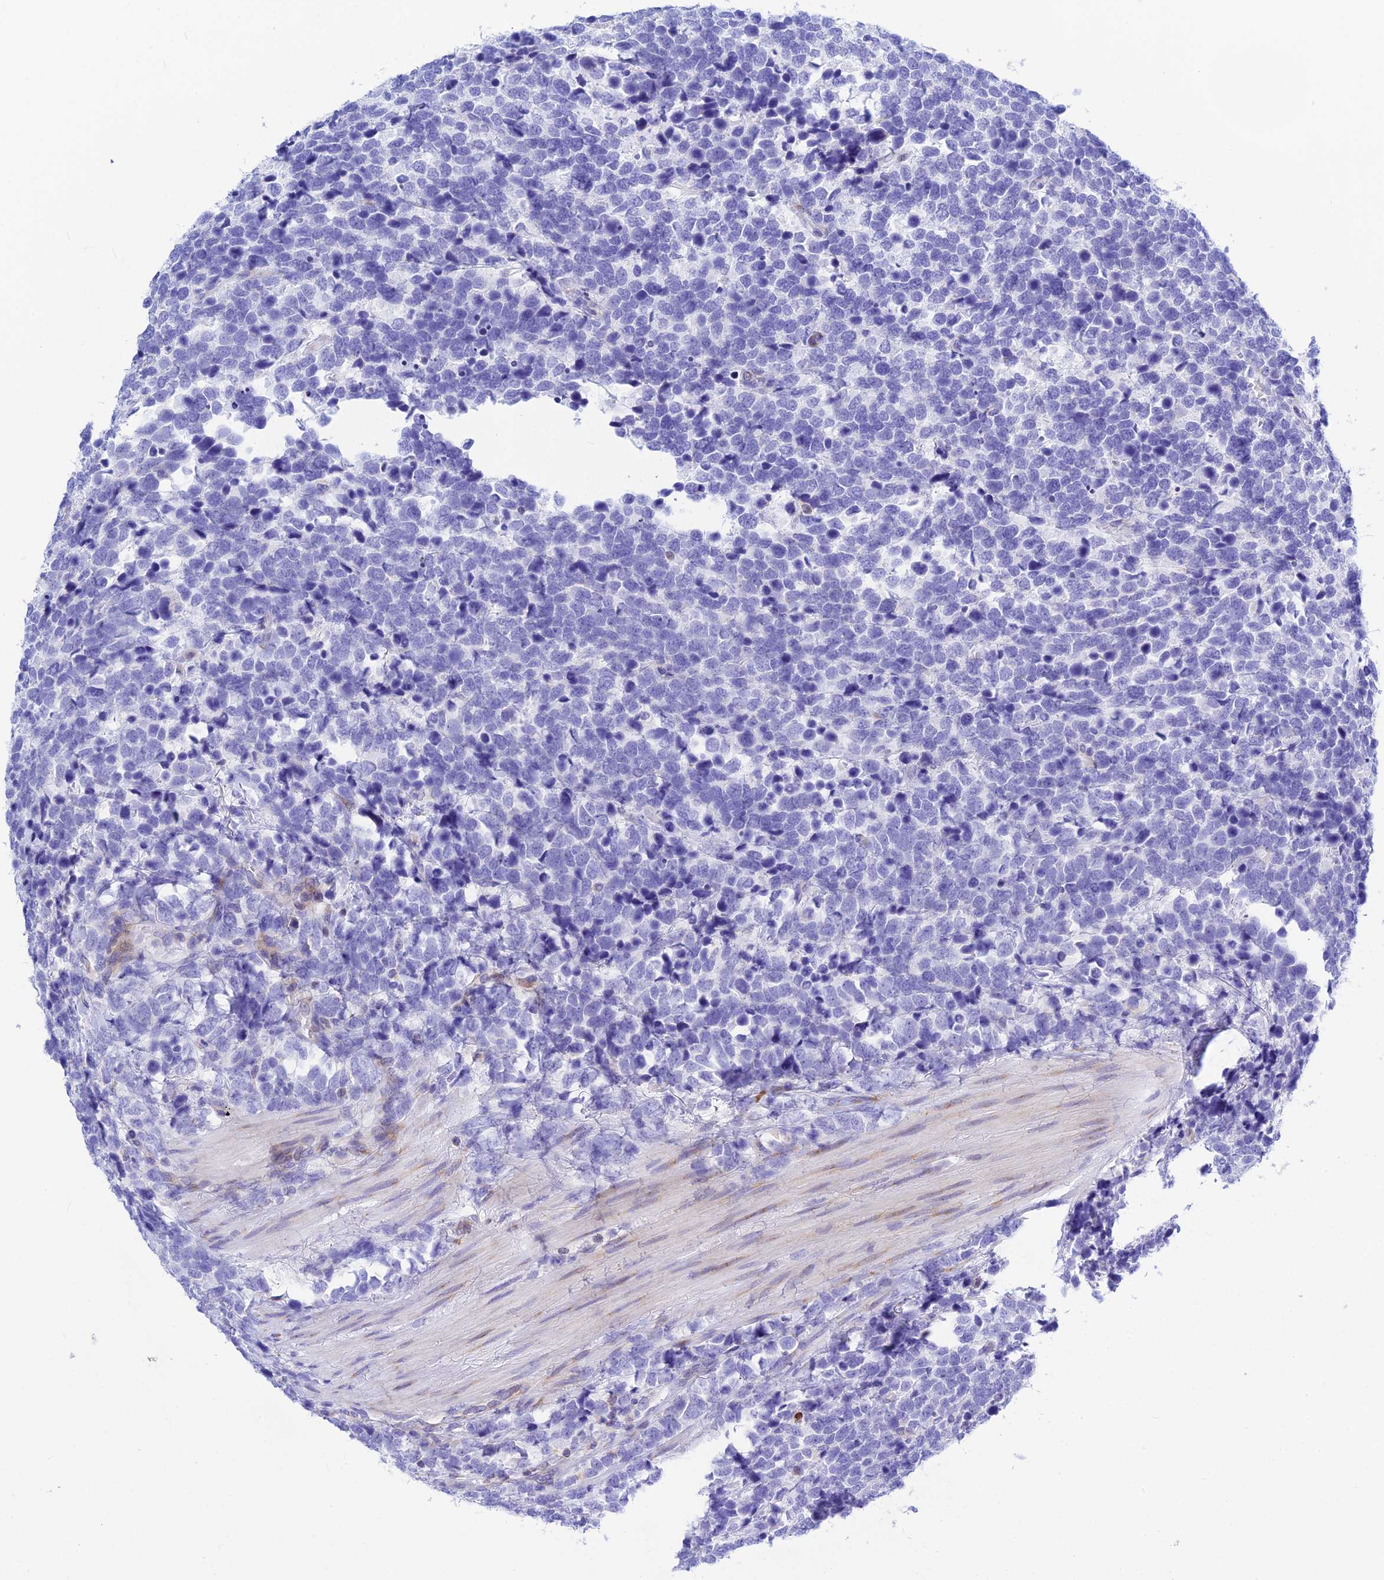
{"staining": {"intensity": "negative", "quantity": "none", "location": "none"}, "tissue": "urothelial cancer", "cell_type": "Tumor cells", "image_type": "cancer", "snomed": [{"axis": "morphology", "description": "Urothelial carcinoma, High grade"}, {"axis": "topography", "description": "Urinary bladder"}], "caption": "This is an IHC histopathology image of urothelial cancer. There is no expression in tumor cells.", "gene": "CNOT6", "patient": {"sex": "female", "age": 82}}